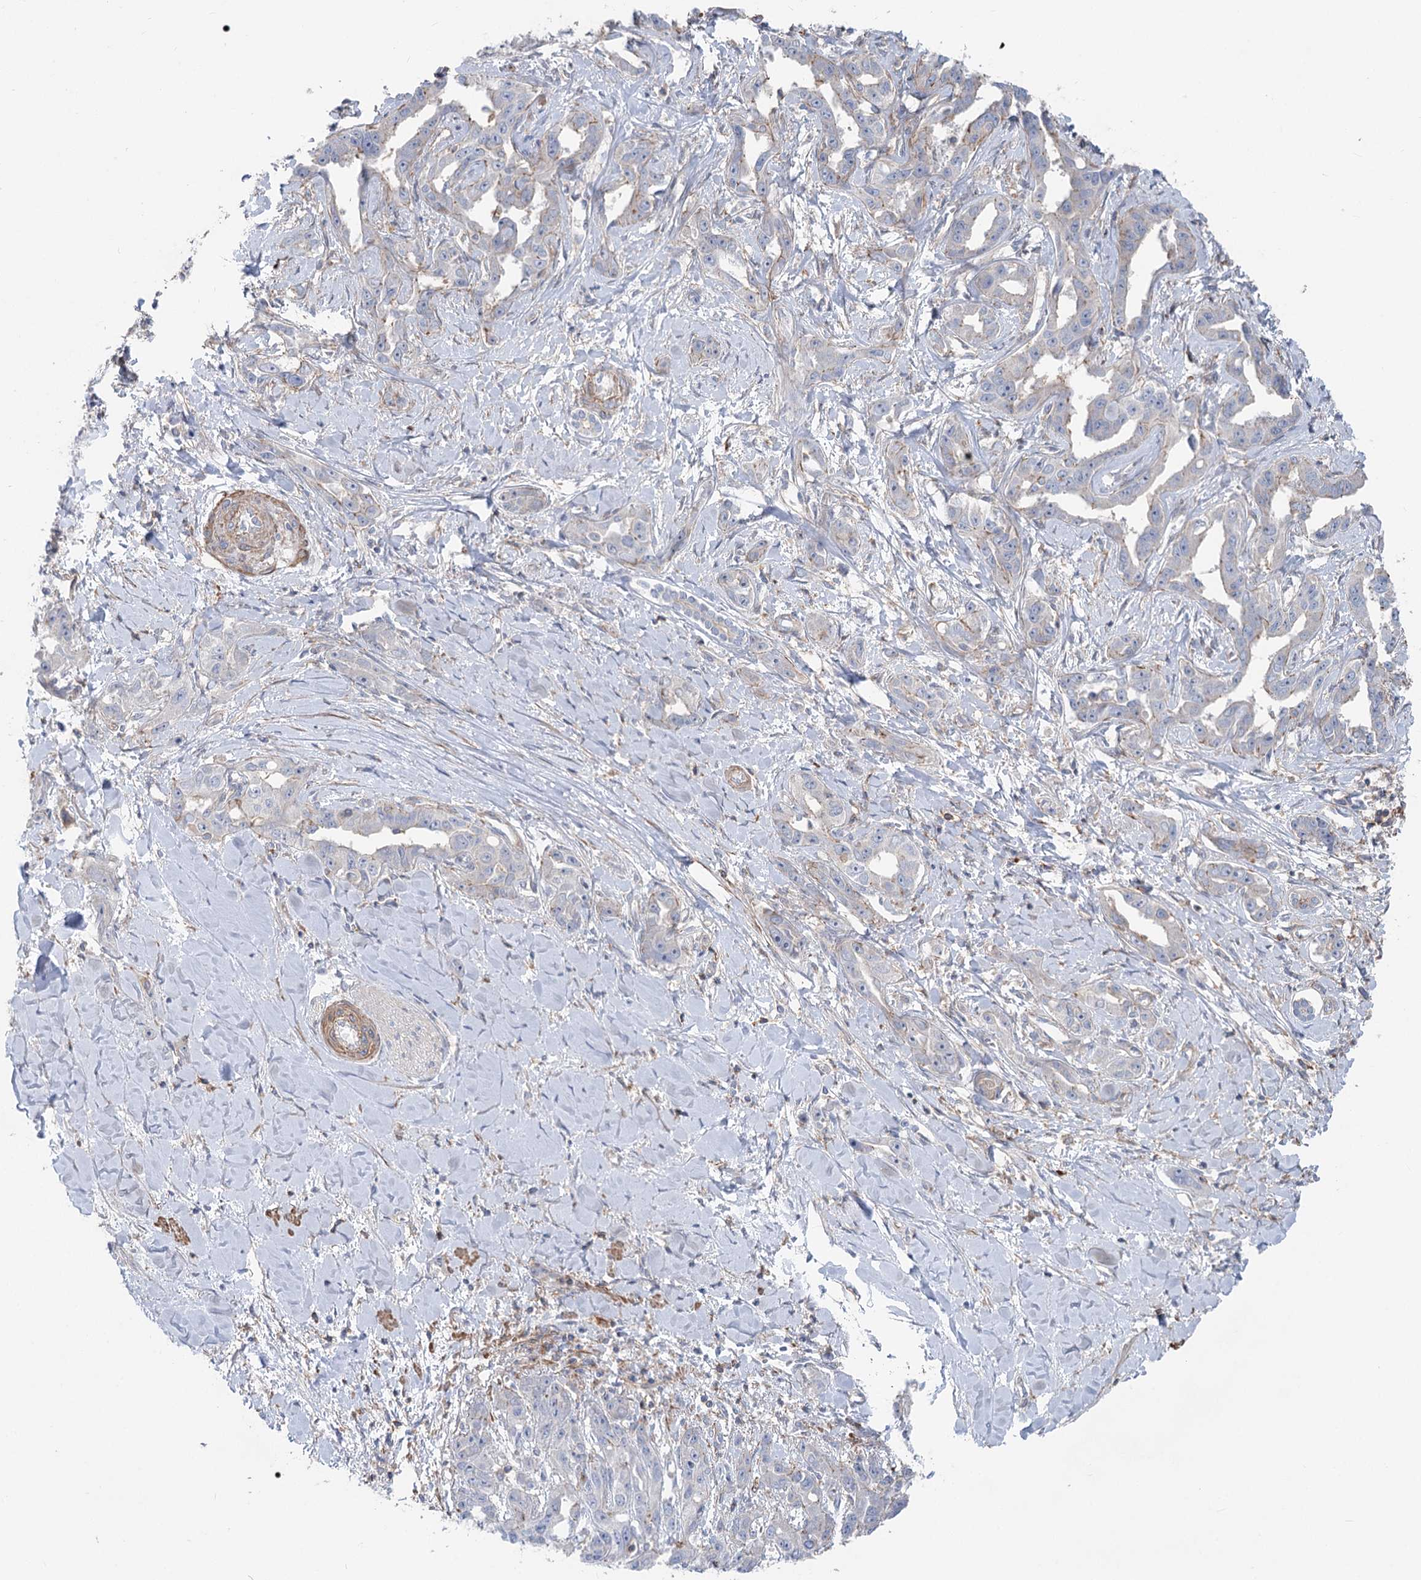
{"staining": {"intensity": "negative", "quantity": "none", "location": "none"}, "tissue": "liver cancer", "cell_type": "Tumor cells", "image_type": "cancer", "snomed": [{"axis": "morphology", "description": "Cholangiocarcinoma"}, {"axis": "topography", "description": "Liver"}], "caption": "Liver cancer stained for a protein using immunohistochemistry displays no expression tumor cells.", "gene": "LARP1B", "patient": {"sex": "male", "age": 59}}